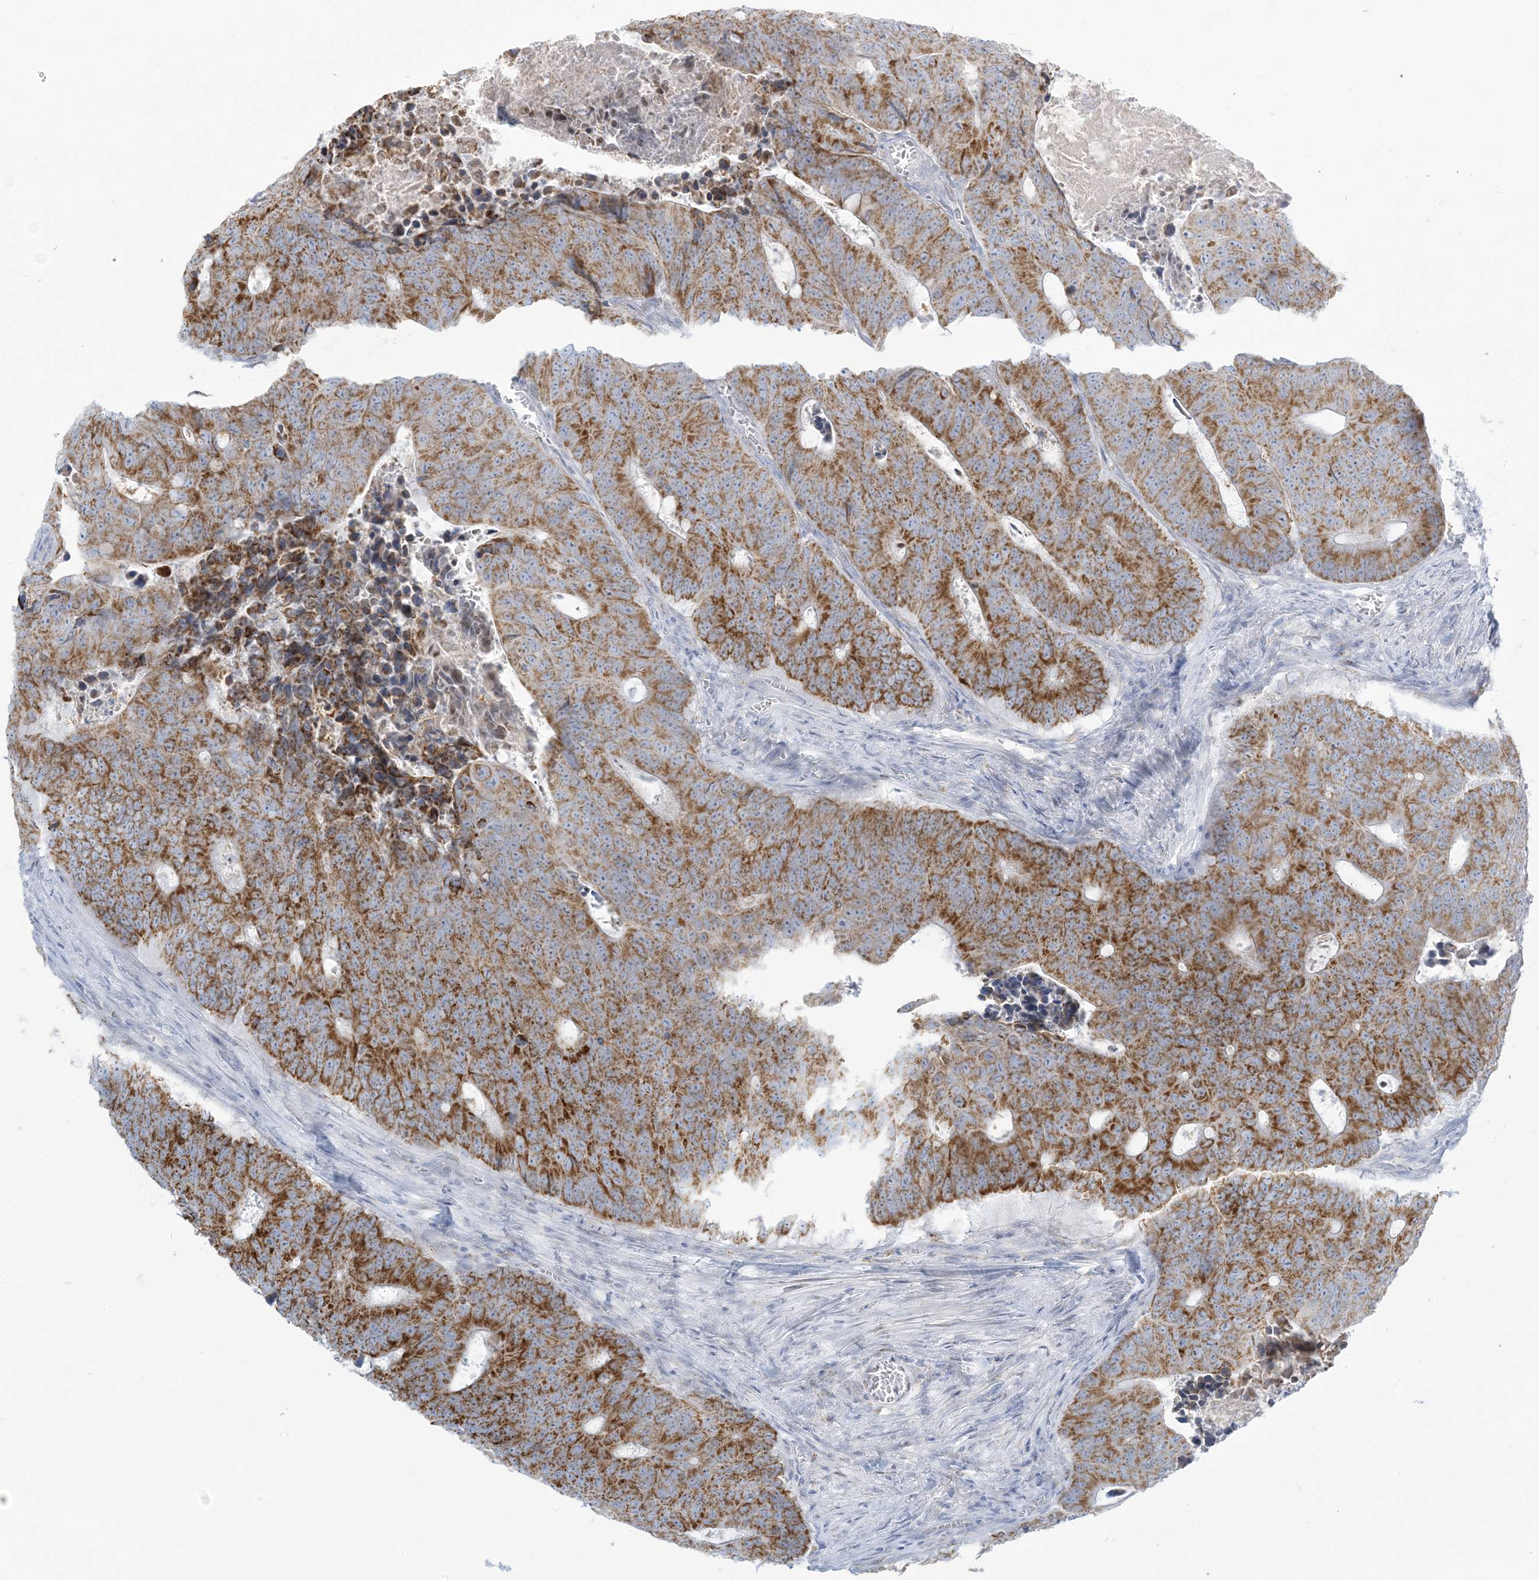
{"staining": {"intensity": "moderate", "quantity": ">75%", "location": "cytoplasmic/membranous"}, "tissue": "colorectal cancer", "cell_type": "Tumor cells", "image_type": "cancer", "snomed": [{"axis": "morphology", "description": "Adenocarcinoma, NOS"}, {"axis": "topography", "description": "Colon"}], "caption": "A histopathology image of human colorectal cancer stained for a protein shows moderate cytoplasmic/membranous brown staining in tumor cells. (DAB (3,3'-diaminobenzidine) IHC with brightfield microscopy, high magnification).", "gene": "ZDHHC4", "patient": {"sex": "male", "age": 87}}